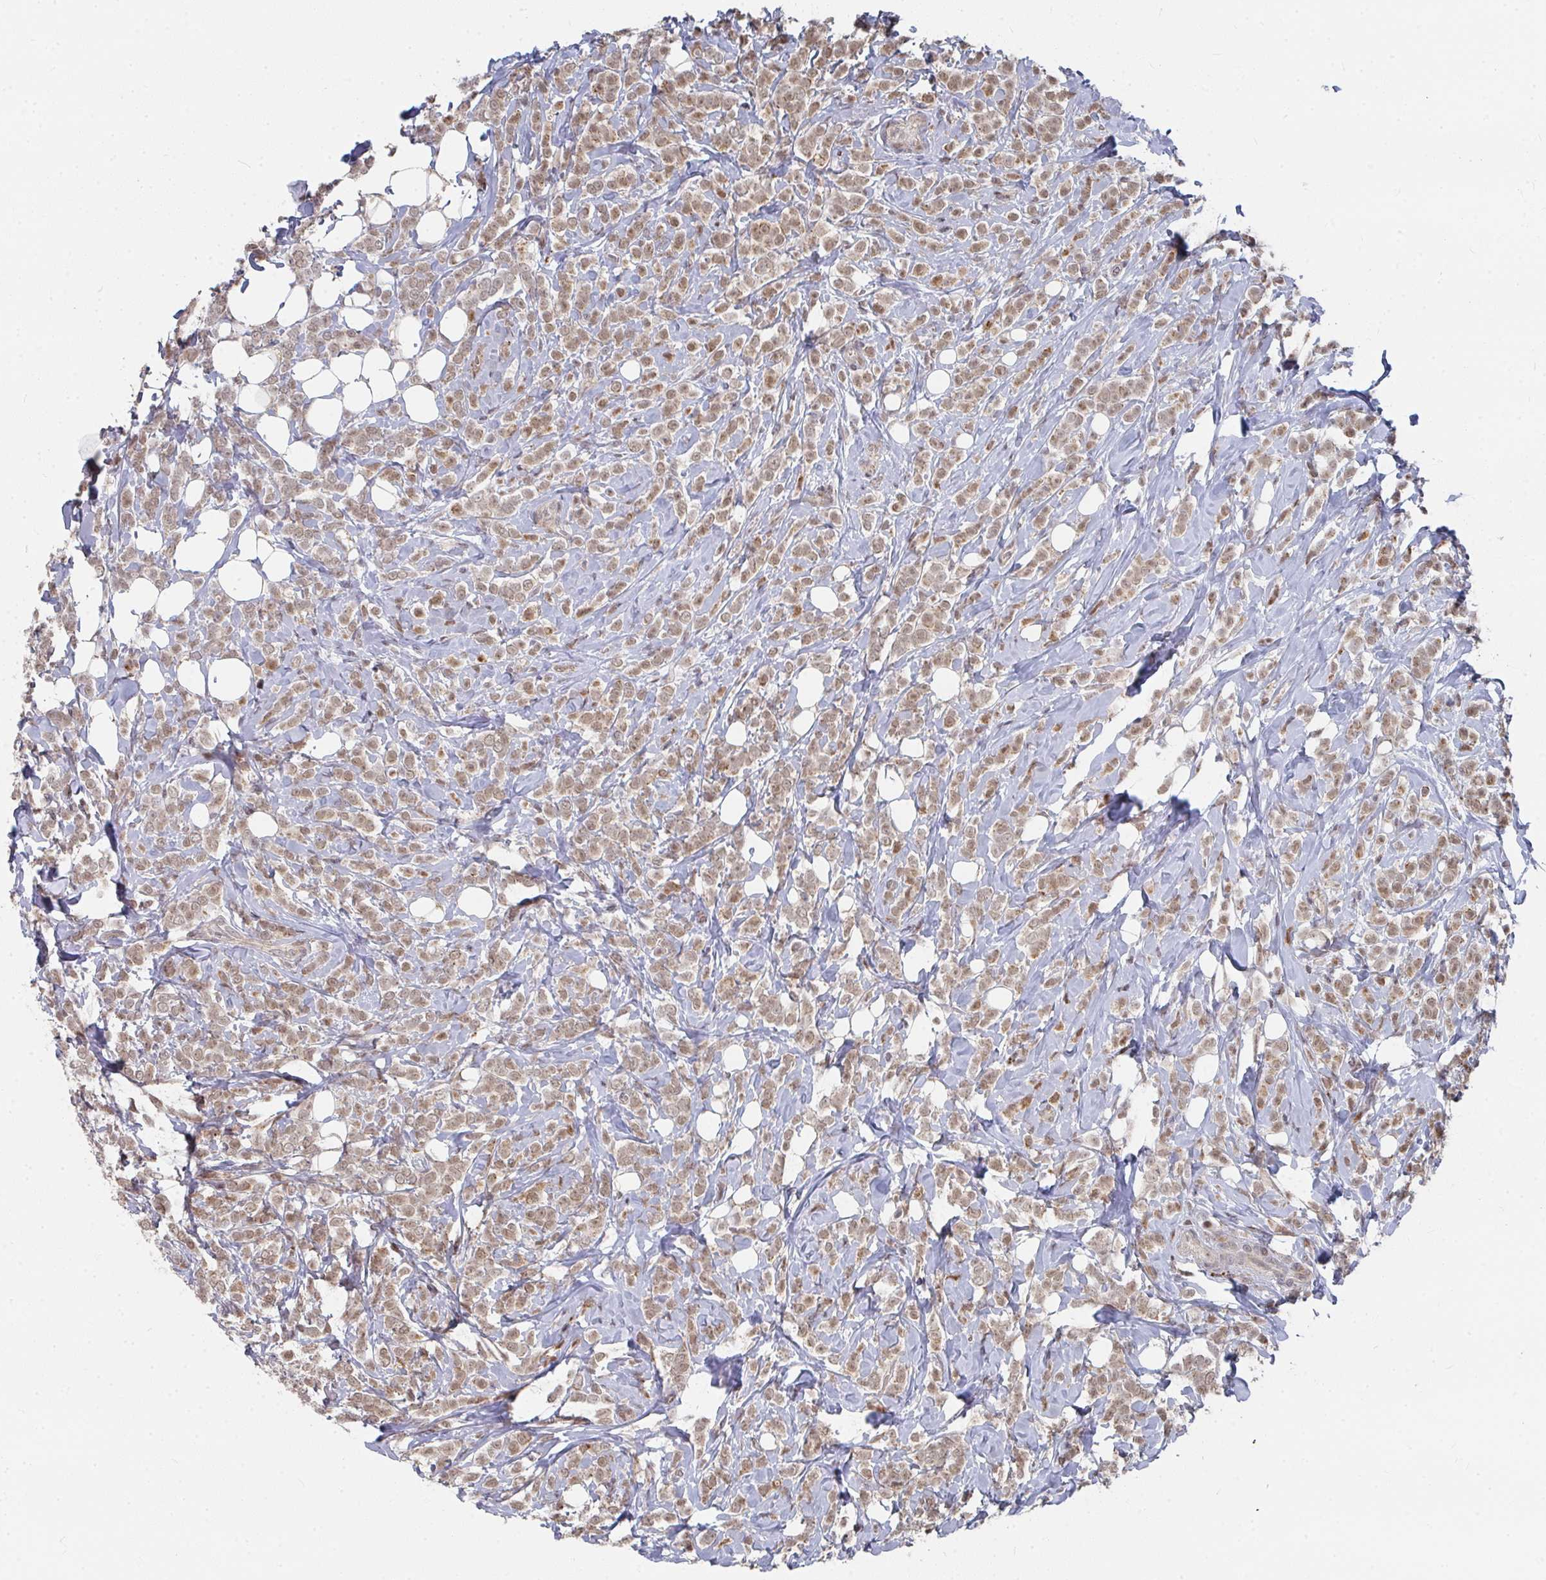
{"staining": {"intensity": "moderate", "quantity": ">75%", "location": "cytoplasmic/membranous,nuclear"}, "tissue": "breast cancer", "cell_type": "Tumor cells", "image_type": "cancer", "snomed": [{"axis": "morphology", "description": "Lobular carcinoma"}, {"axis": "topography", "description": "Breast"}], "caption": "Lobular carcinoma (breast) stained with a brown dye demonstrates moderate cytoplasmic/membranous and nuclear positive expression in approximately >75% of tumor cells.", "gene": "RBBP5", "patient": {"sex": "female", "age": 49}}